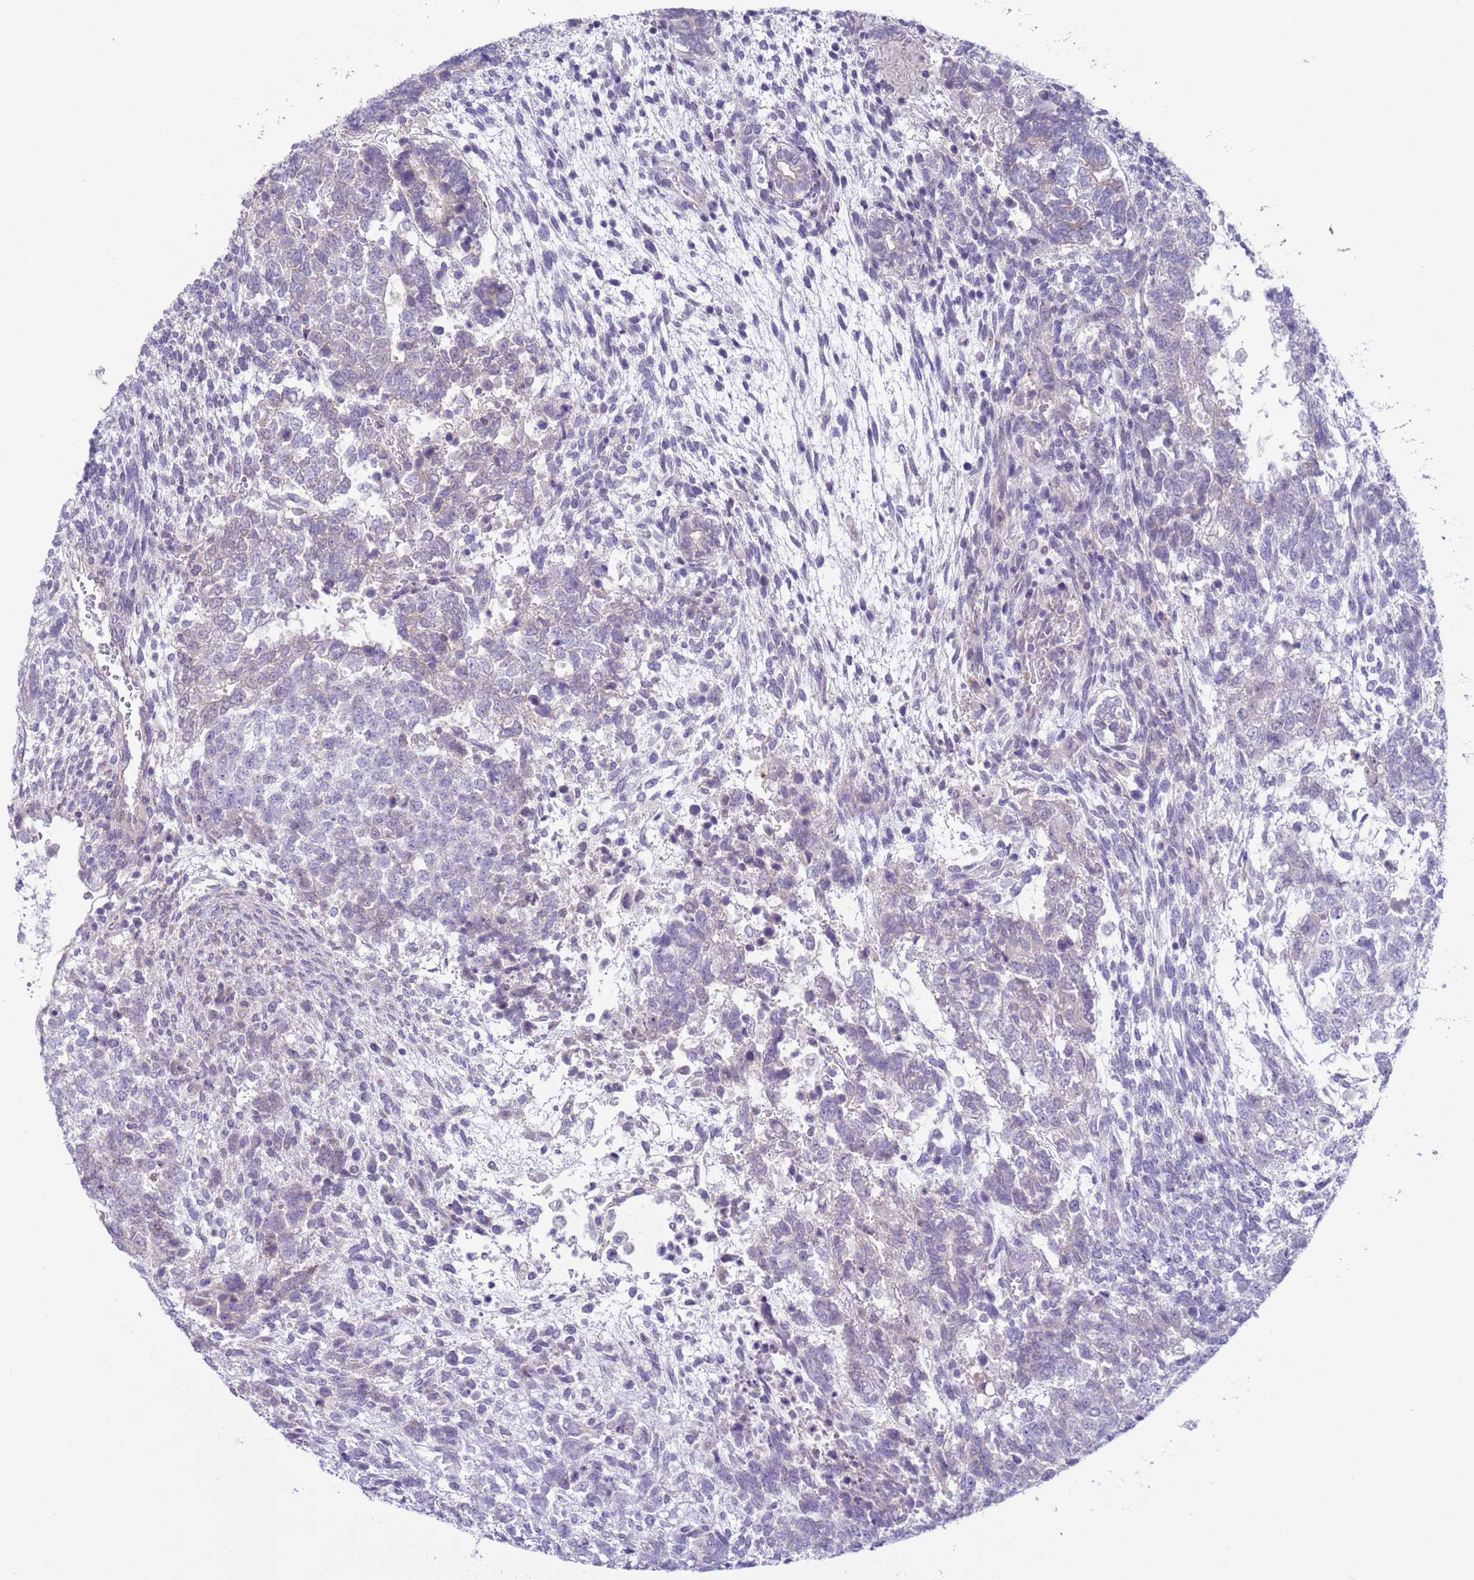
{"staining": {"intensity": "negative", "quantity": "none", "location": "none"}, "tissue": "testis cancer", "cell_type": "Tumor cells", "image_type": "cancer", "snomed": [{"axis": "morphology", "description": "Carcinoma, Embryonal, NOS"}, {"axis": "topography", "description": "Testis"}], "caption": "The photomicrograph demonstrates no staining of tumor cells in testis cancer (embryonal carcinoma). (DAB immunohistochemistry (IHC) visualized using brightfield microscopy, high magnification).", "gene": "NPAP1", "patient": {"sex": "male", "age": 23}}